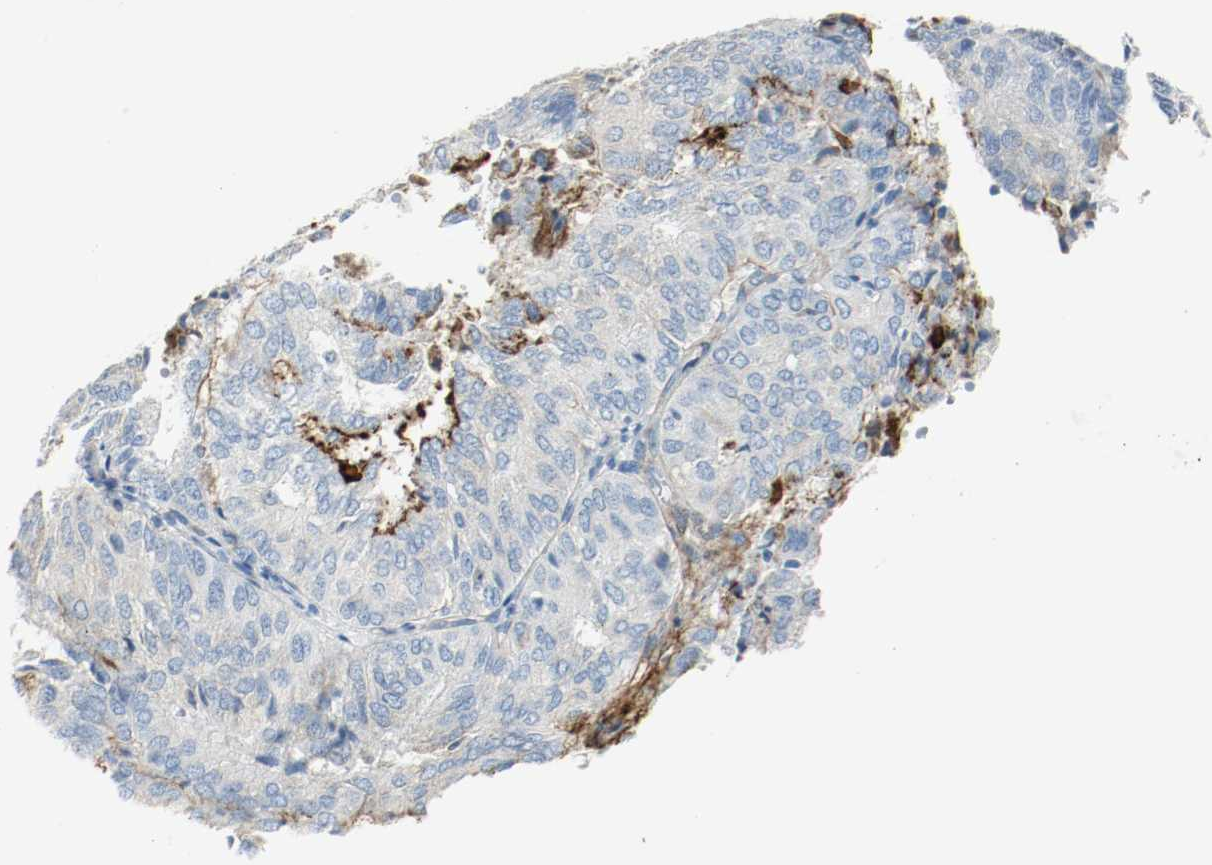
{"staining": {"intensity": "negative", "quantity": "none", "location": "none"}, "tissue": "endometrial cancer", "cell_type": "Tumor cells", "image_type": "cancer", "snomed": [{"axis": "morphology", "description": "Adenocarcinoma, NOS"}, {"axis": "topography", "description": "Uterus"}], "caption": "Adenocarcinoma (endometrial) was stained to show a protein in brown. There is no significant staining in tumor cells.", "gene": "LAMB1", "patient": {"sex": "female", "age": 60}}